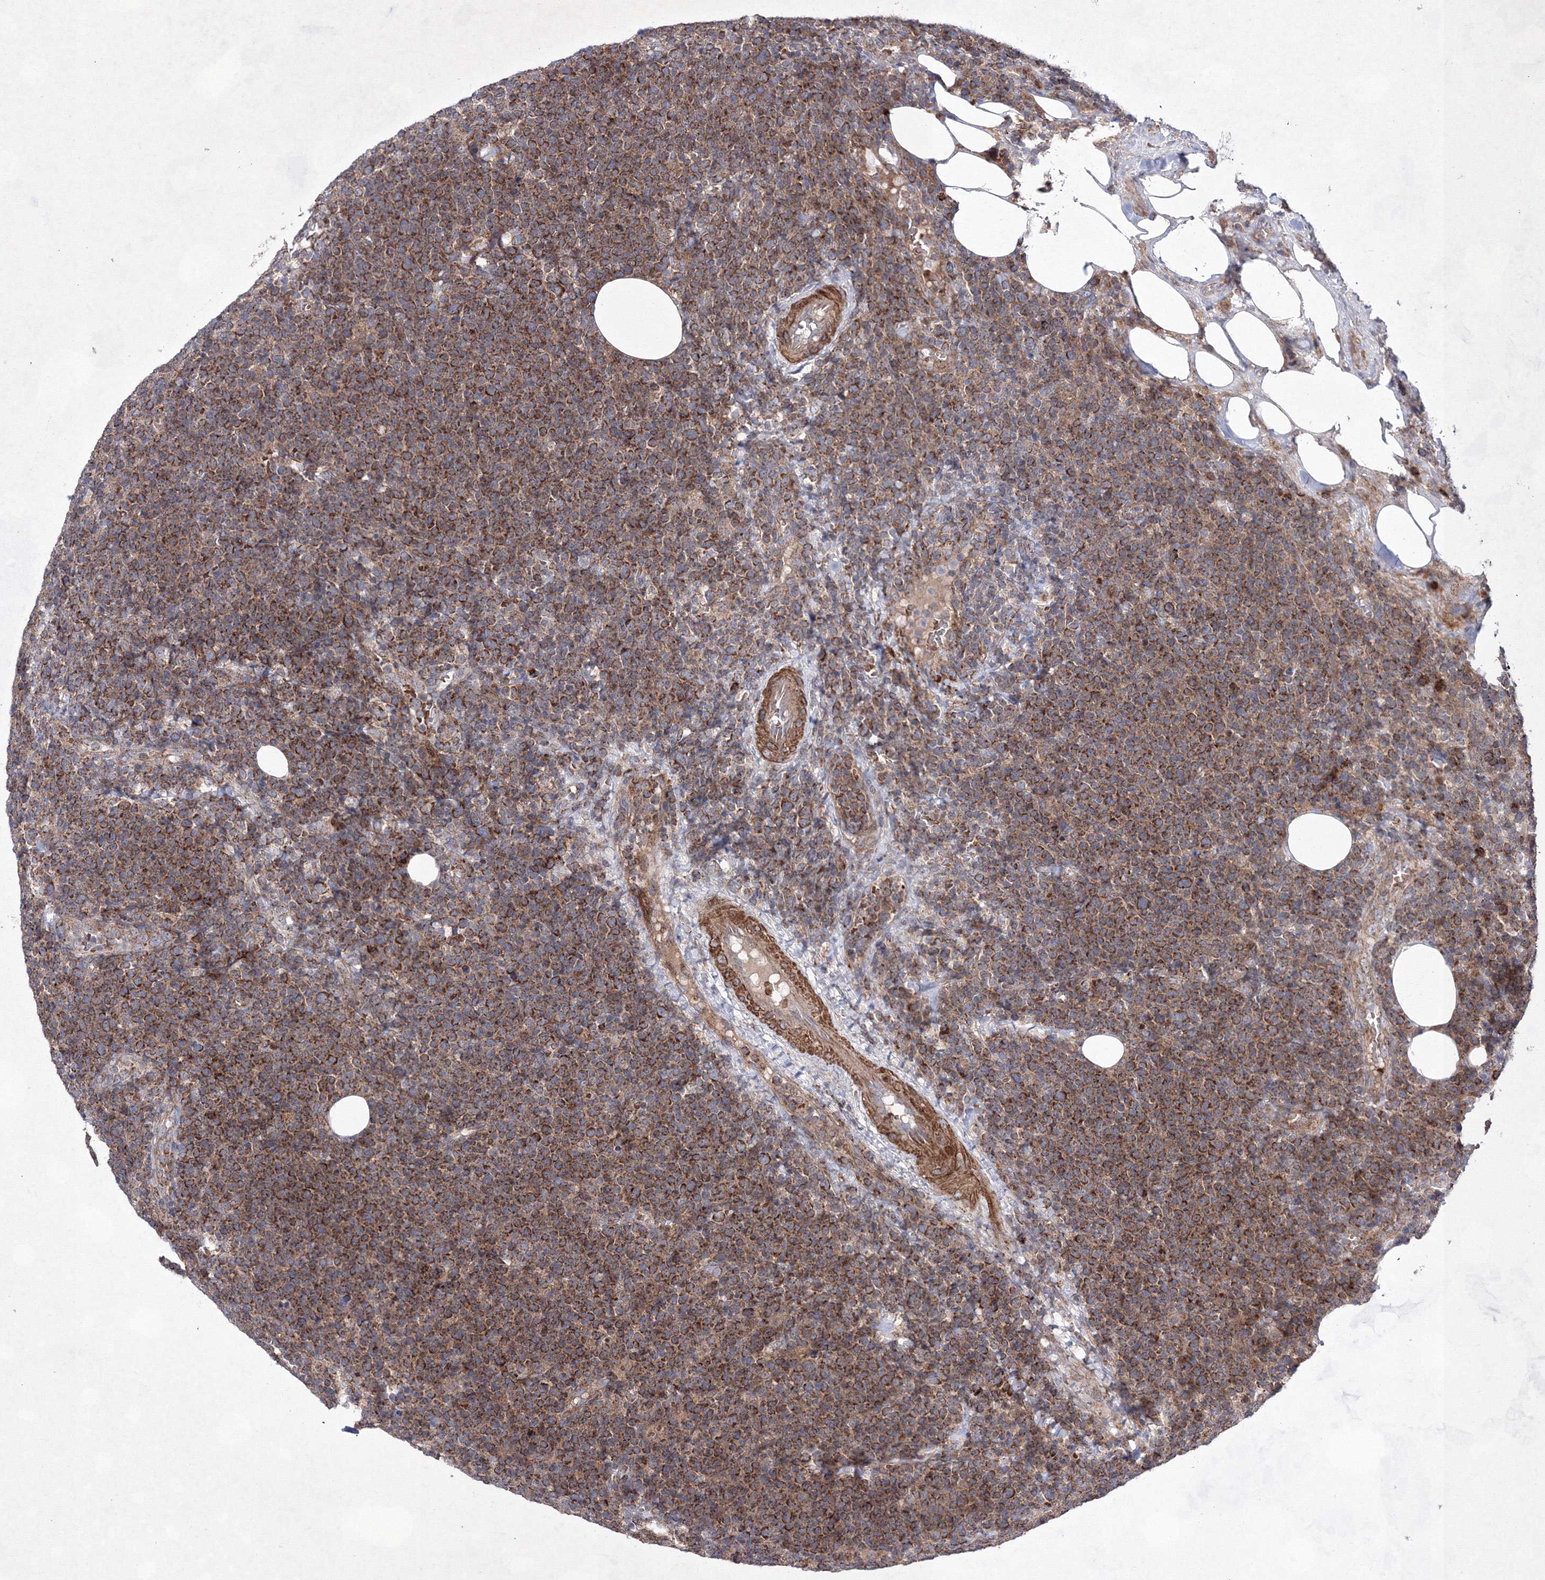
{"staining": {"intensity": "strong", "quantity": ">75%", "location": "cytoplasmic/membranous"}, "tissue": "lymphoma", "cell_type": "Tumor cells", "image_type": "cancer", "snomed": [{"axis": "morphology", "description": "Malignant lymphoma, non-Hodgkin's type, High grade"}, {"axis": "topography", "description": "Lymph node"}], "caption": "This is a photomicrograph of immunohistochemistry (IHC) staining of lymphoma, which shows strong staining in the cytoplasmic/membranous of tumor cells.", "gene": "GFM1", "patient": {"sex": "male", "age": 61}}